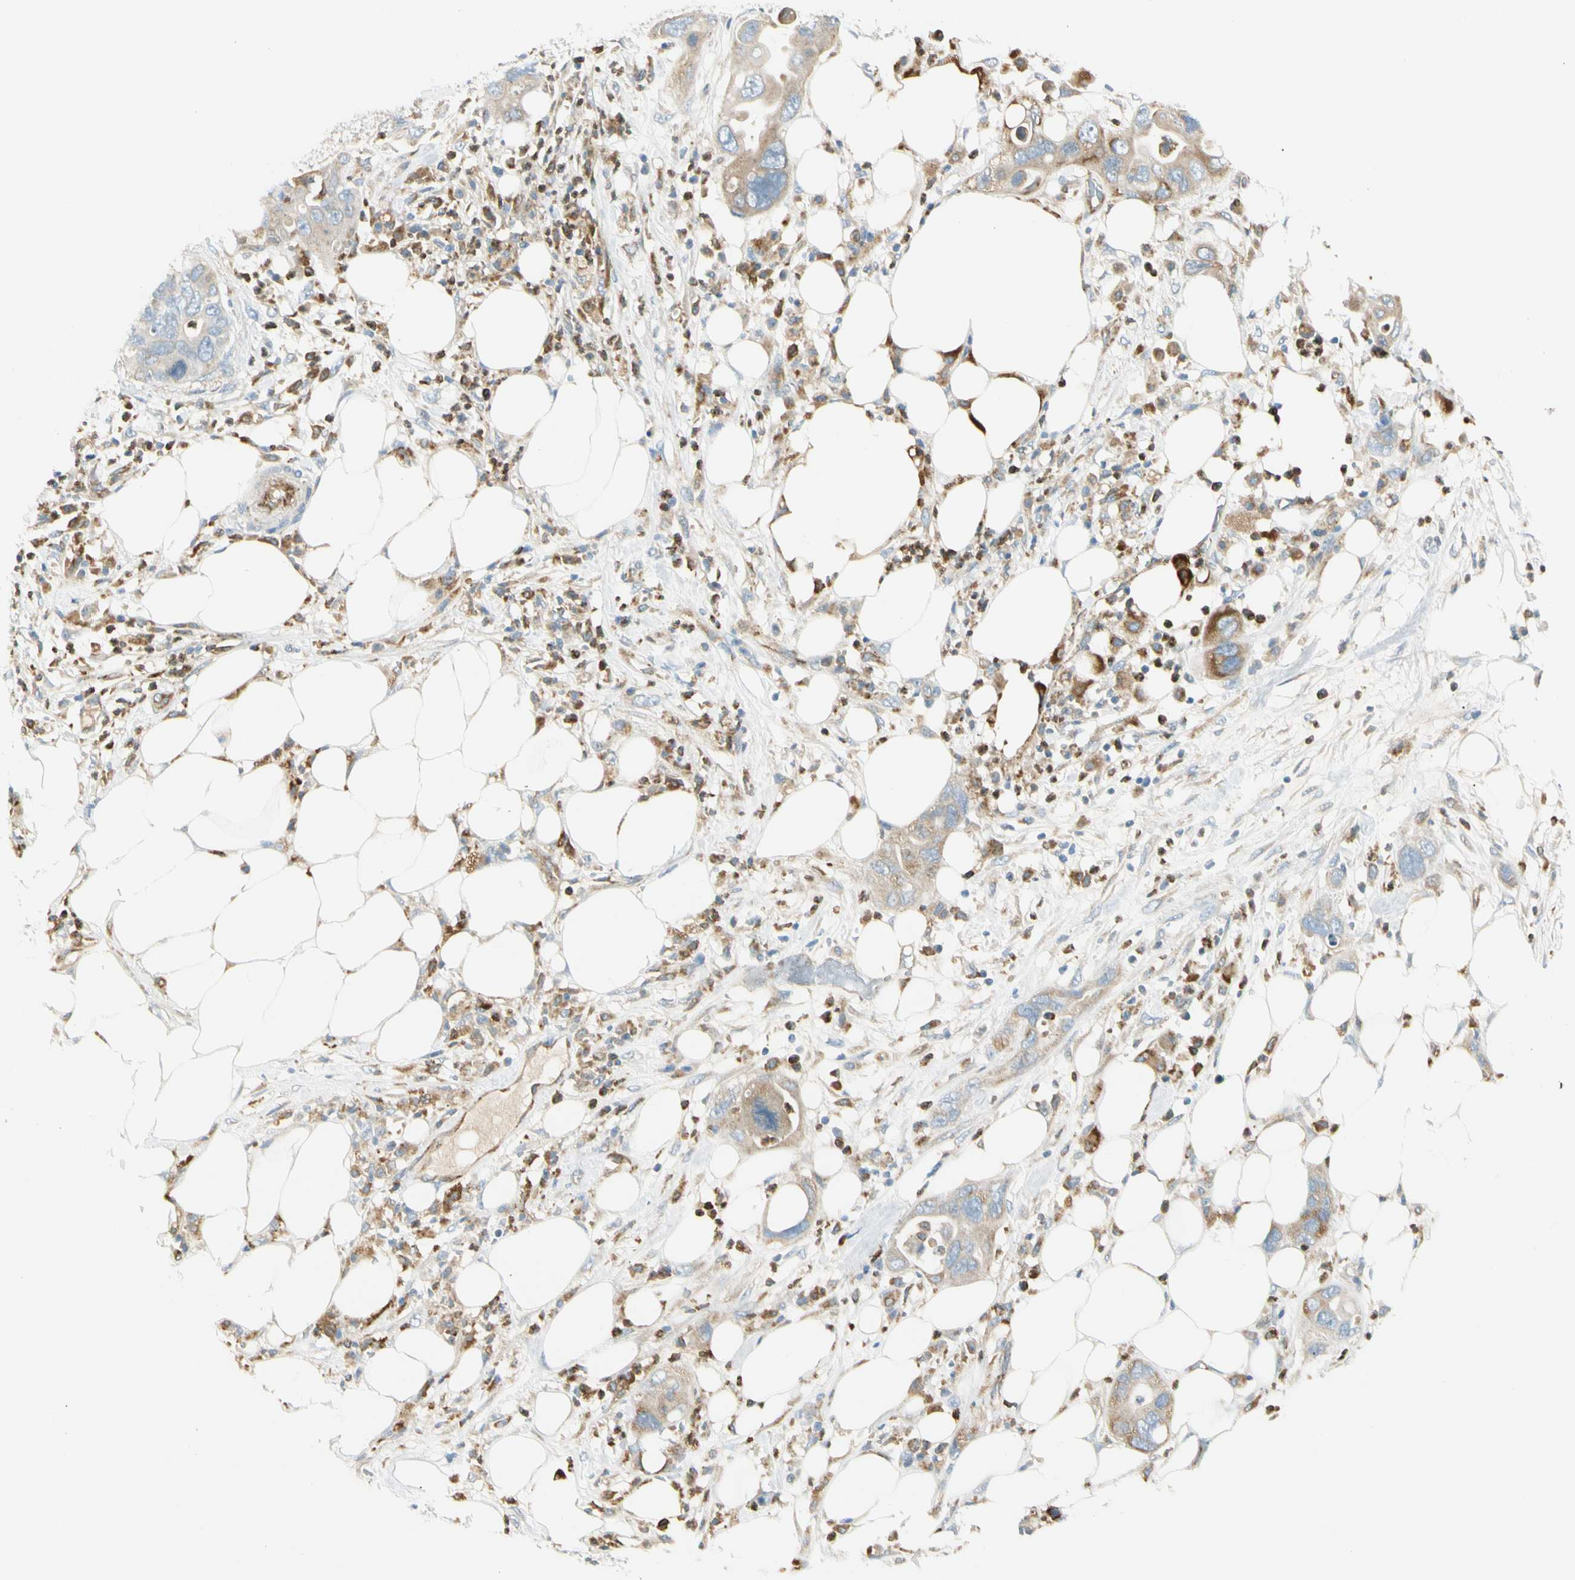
{"staining": {"intensity": "weak", "quantity": "25%-75%", "location": "cytoplasmic/membranous"}, "tissue": "pancreatic cancer", "cell_type": "Tumor cells", "image_type": "cancer", "snomed": [{"axis": "morphology", "description": "Adenocarcinoma, NOS"}, {"axis": "topography", "description": "Pancreas"}], "caption": "Human adenocarcinoma (pancreatic) stained with a protein marker demonstrates weak staining in tumor cells.", "gene": "LPCAT2", "patient": {"sex": "female", "age": 71}}